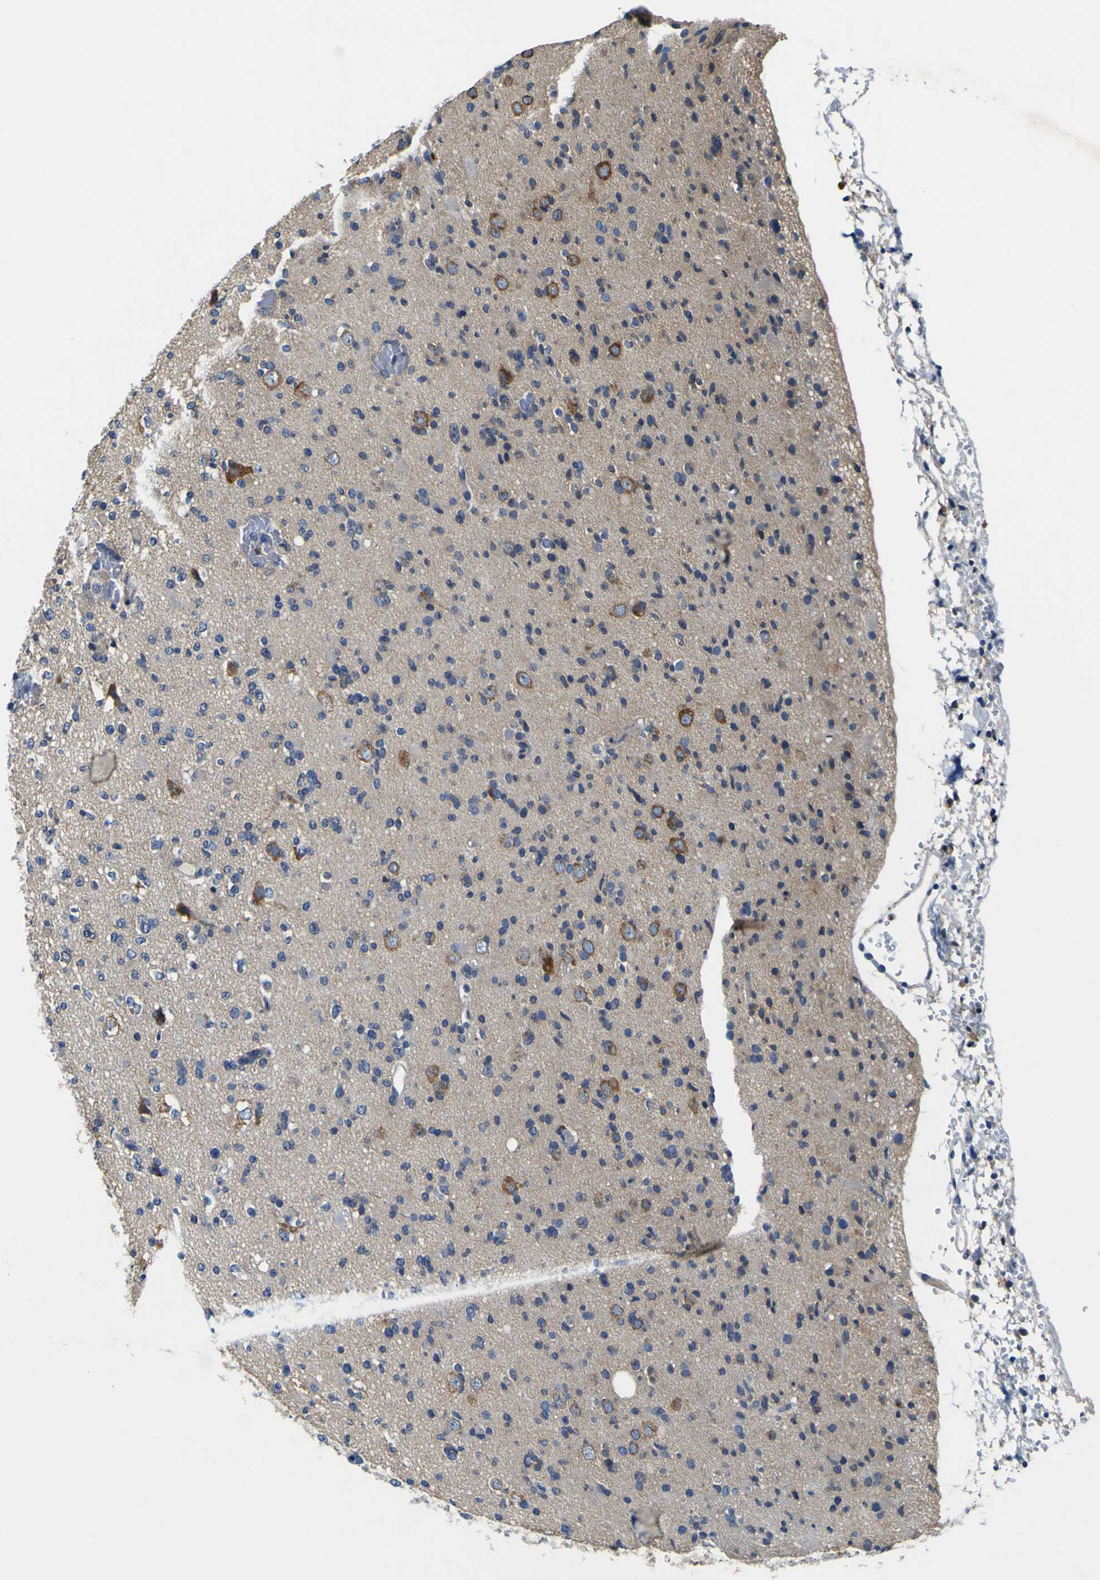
{"staining": {"intensity": "weak", "quantity": "<25%", "location": "cytoplasmic/membranous"}, "tissue": "glioma", "cell_type": "Tumor cells", "image_type": "cancer", "snomed": [{"axis": "morphology", "description": "Glioma, malignant, Low grade"}, {"axis": "topography", "description": "Brain"}], "caption": "A histopathology image of malignant low-grade glioma stained for a protein reveals no brown staining in tumor cells.", "gene": "EPHB4", "patient": {"sex": "female", "age": 22}}